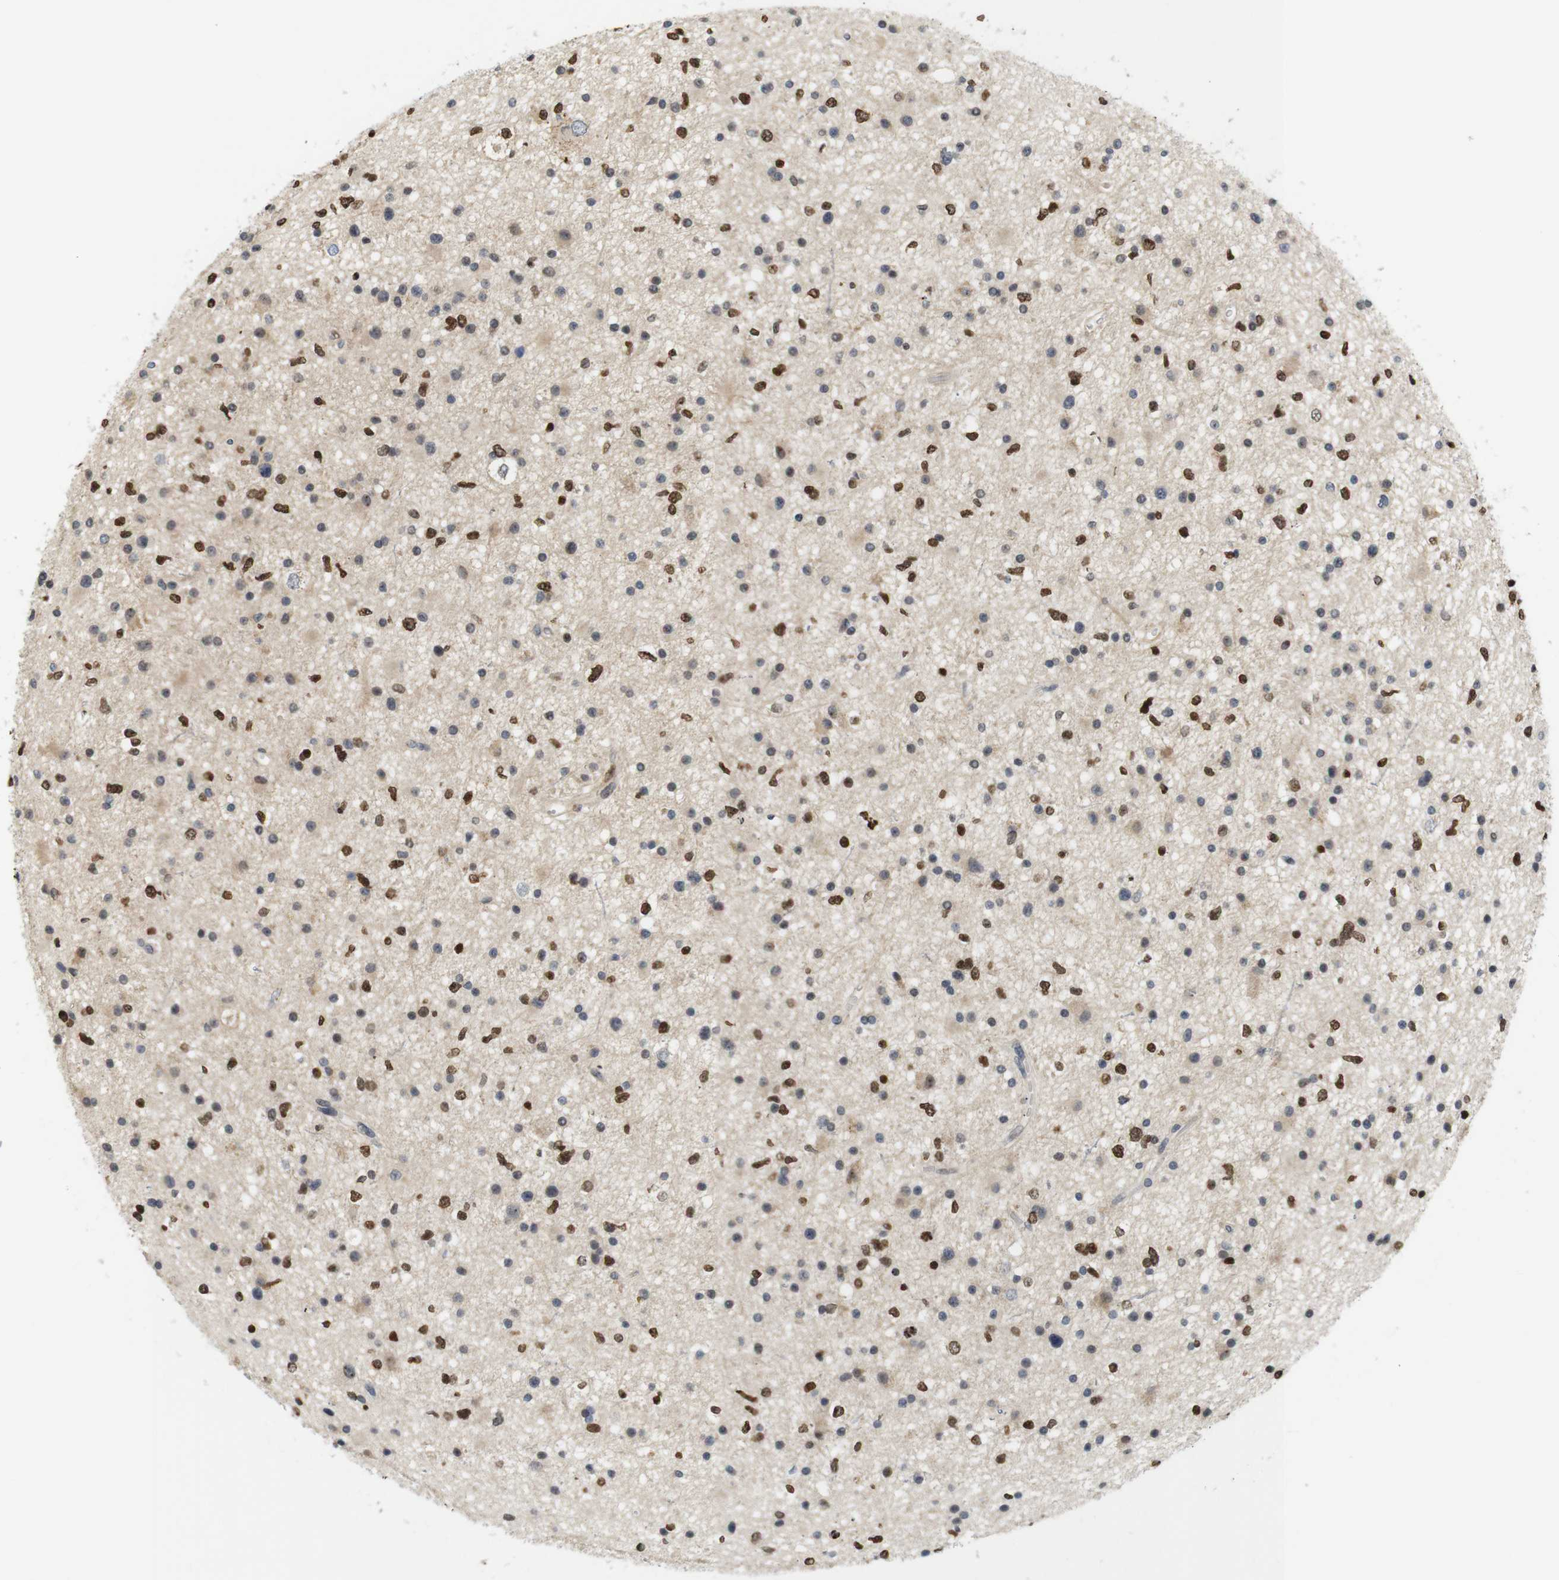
{"staining": {"intensity": "moderate", "quantity": ">75%", "location": "nuclear"}, "tissue": "glioma", "cell_type": "Tumor cells", "image_type": "cancer", "snomed": [{"axis": "morphology", "description": "Glioma, malignant, High grade"}, {"axis": "topography", "description": "Brain"}], "caption": "IHC (DAB) staining of malignant glioma (high-grade) shows moderate nuclear protein staining in about >75% of tumor cells.", "gene": "MBD1", "patient": {"sex": "male", "age": 33}}